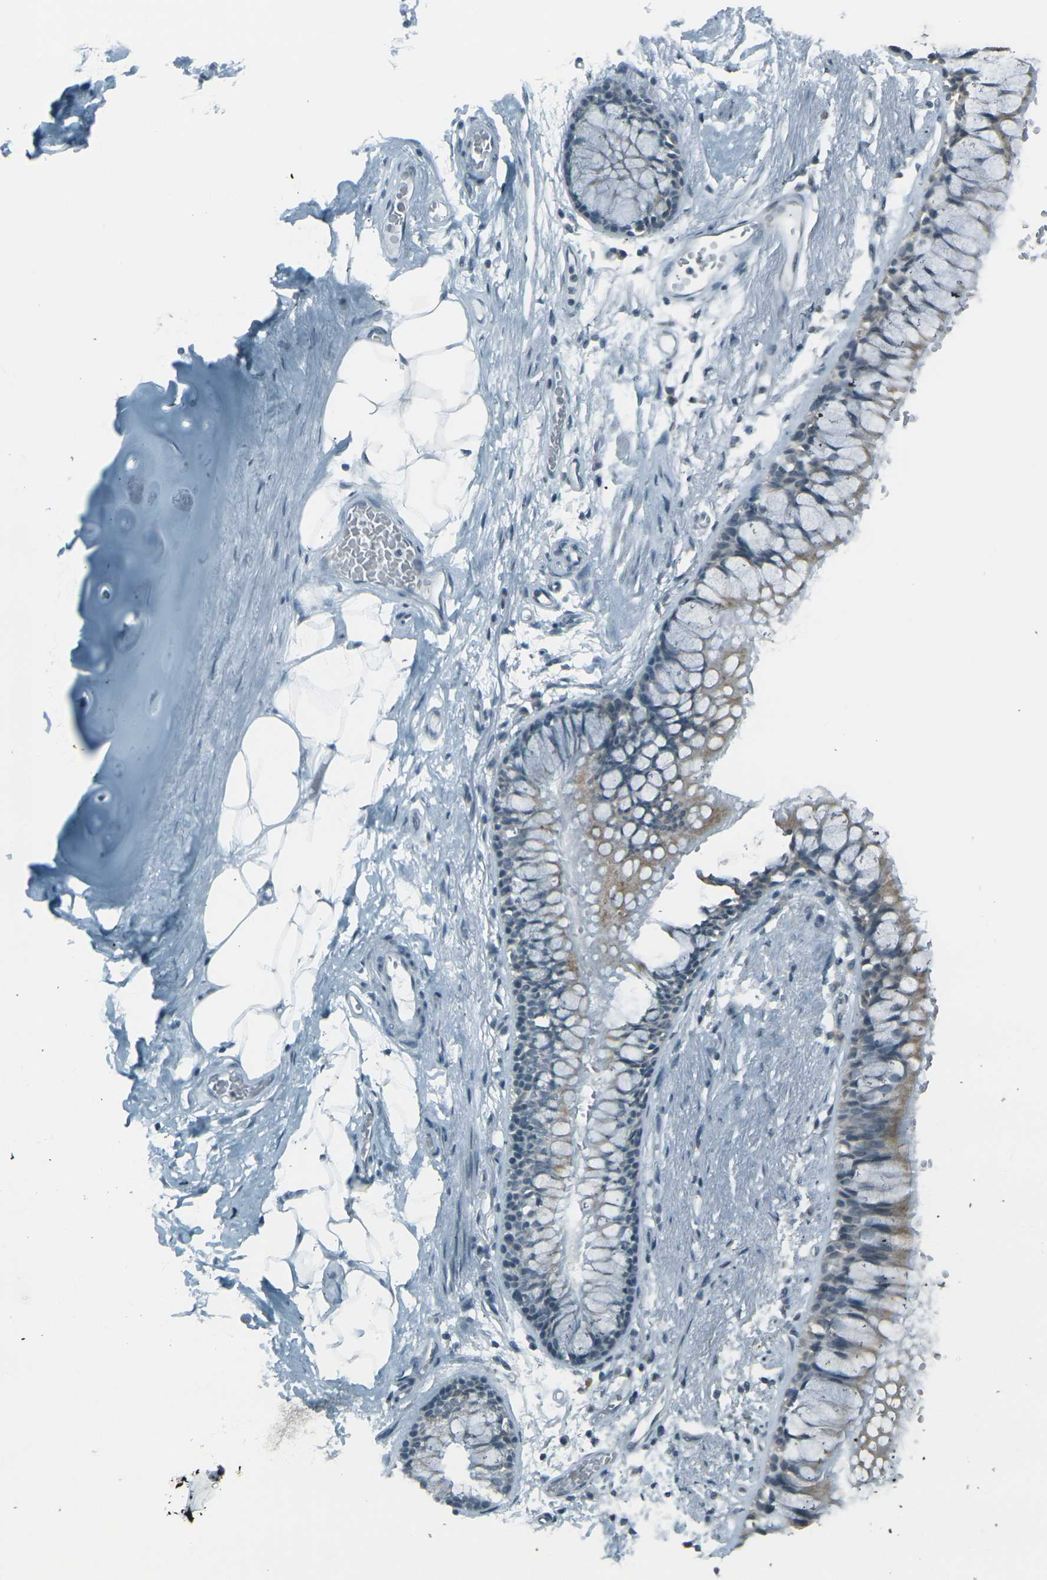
{"staining": {"intensity": "negative", "quantity": "none", "location": "none"}, "tissue": "adipose tissue", "cell_type": "Adipocytes", "image_type": "normal", "snomed": [{"axis": "morphology", "description": "Normal tissue, NOS"}, {"axis": "topography", "description": "Cartilage tissue"}, {"axis": "topography", "description": "Bronchus"}], "caption": "Immunohistochemistry (IHC) histopathology image of benign human adipose tissue stained for a protein (brown), which demonstrates no staining in adipocytes.", "gene": "H2BC1", "patient": {"sex": "female", "age": 73}}